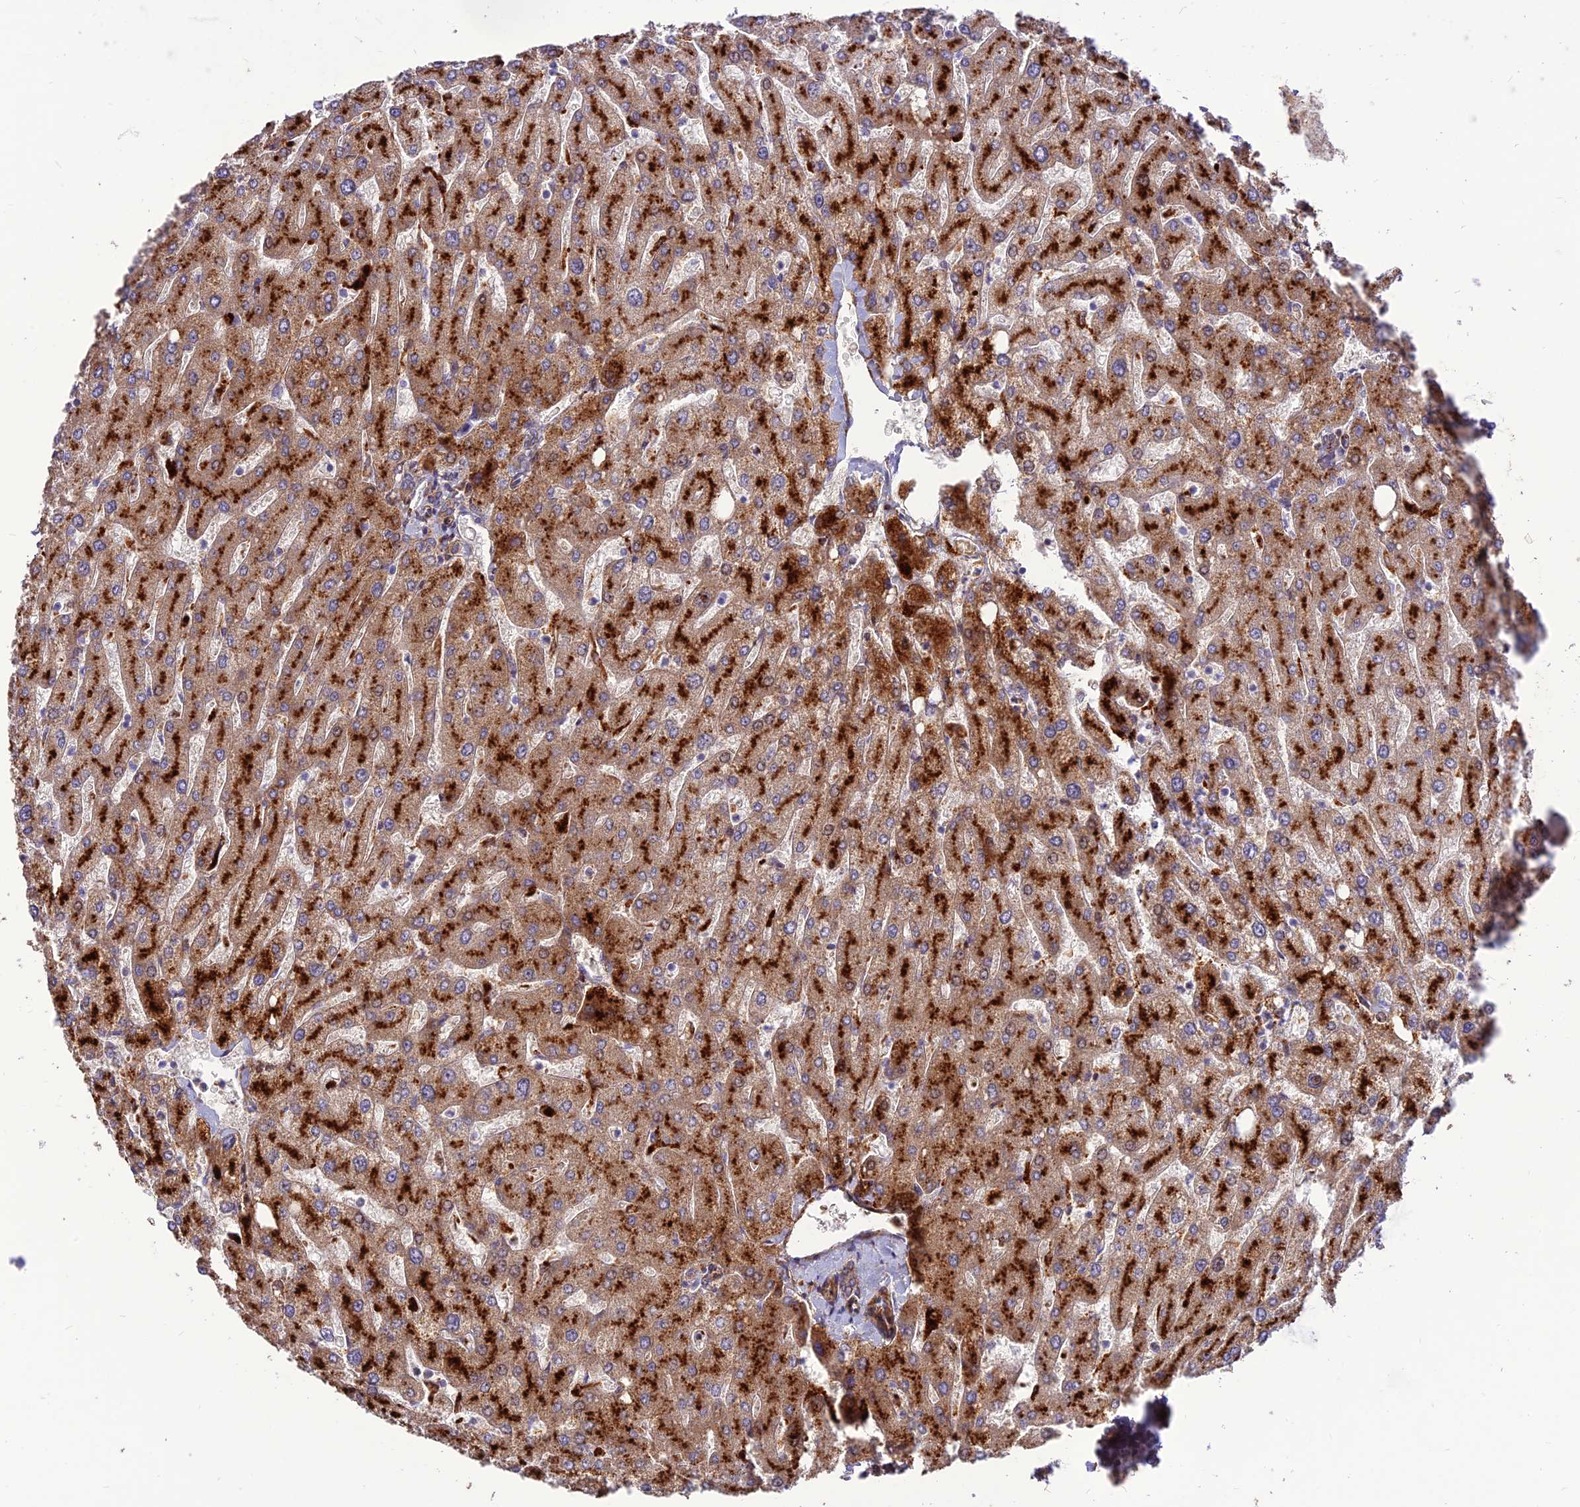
{"staining": {"intensity": "weak", "quantity": "25%-75%", "location": "cytoplasmic/membranous"}, "tissue": "liver", "cell_type": "Cholangiocytes", "image_type": "normal", "snomed": [{"axis": "morphology", "description": "Normal tissue, NOS"}, {"axis": "topography", "description": "Liver"}], "caption": "A photomicrograph of human liver stained for a protein displays weak cytoplasmic/membranous brown staining in cholangiocytes. The staining is performed using DAB (3,3'-diaminobenzidine) brown chromogen to label protein expression. The nuclei are counter-stained blue using hematoxylin.", "gene": "RIMOC1", "patient": {"sex": "male", "age": 55}}